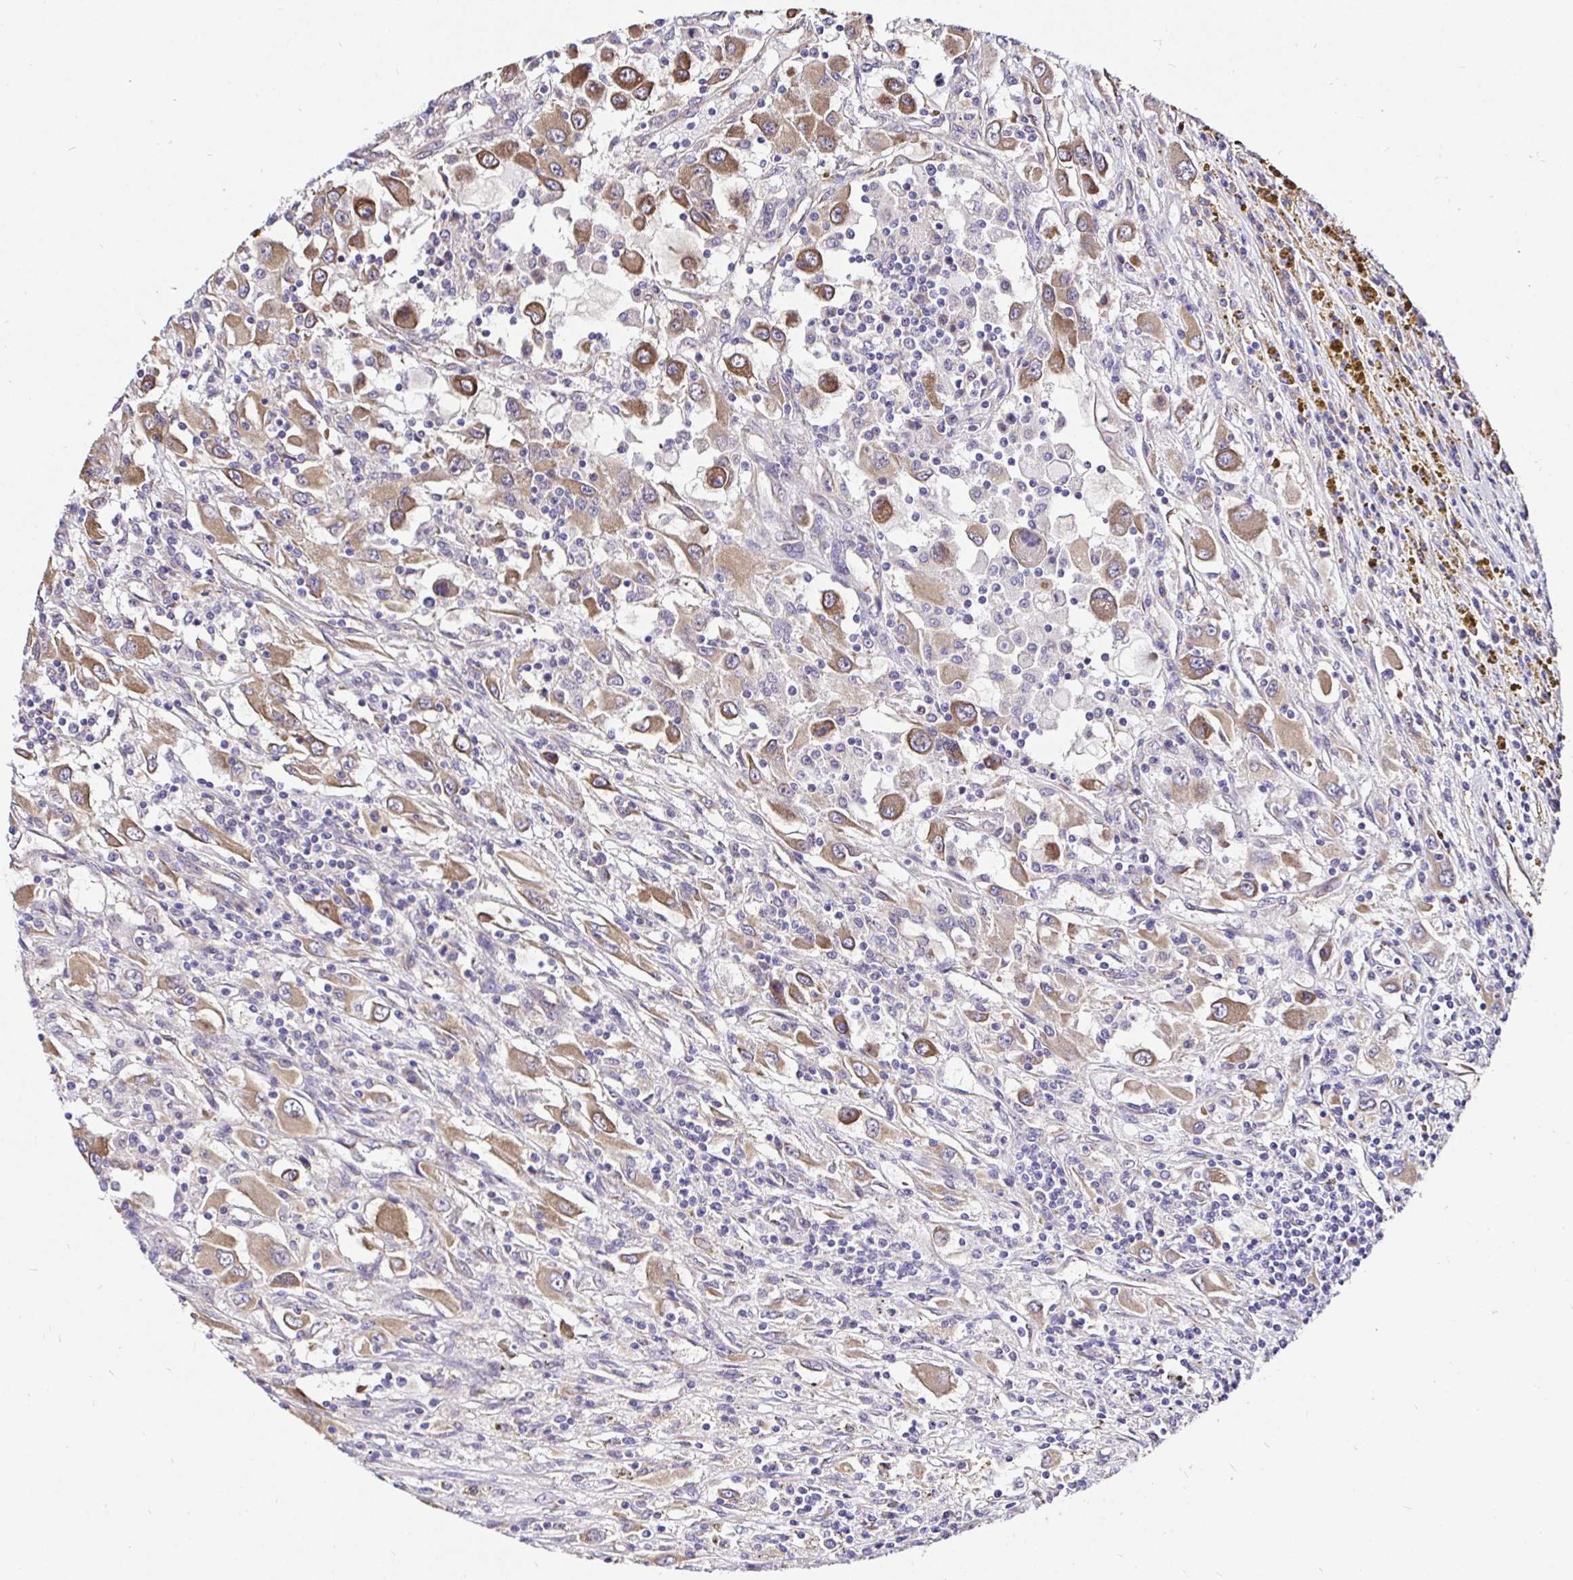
{"staining": {"intensity": "moderate", "quantity": "25%-75%", "location": "cytoplasmic/membranous"}, "tissue": "renal cancer", "cell_type": "Tumor cells", "image_type": "cancer", "snomed": [{"axis": "morphology", "description": "Adenocarcinoma, NOS"}, {"axis": "topography", "description": "Kidney"}], "caption": "An immunohistochemistry micrograph of tumor tissue is shown. Protein staining in brown shows moderate cytoplasmic/membranous positivity in renal adenocarcinoma within tumor cells. (IHC, brightfield microscopy, high magnification).", "gene": "CCDC122", "patient": {"sex": "female", "age": 67}}